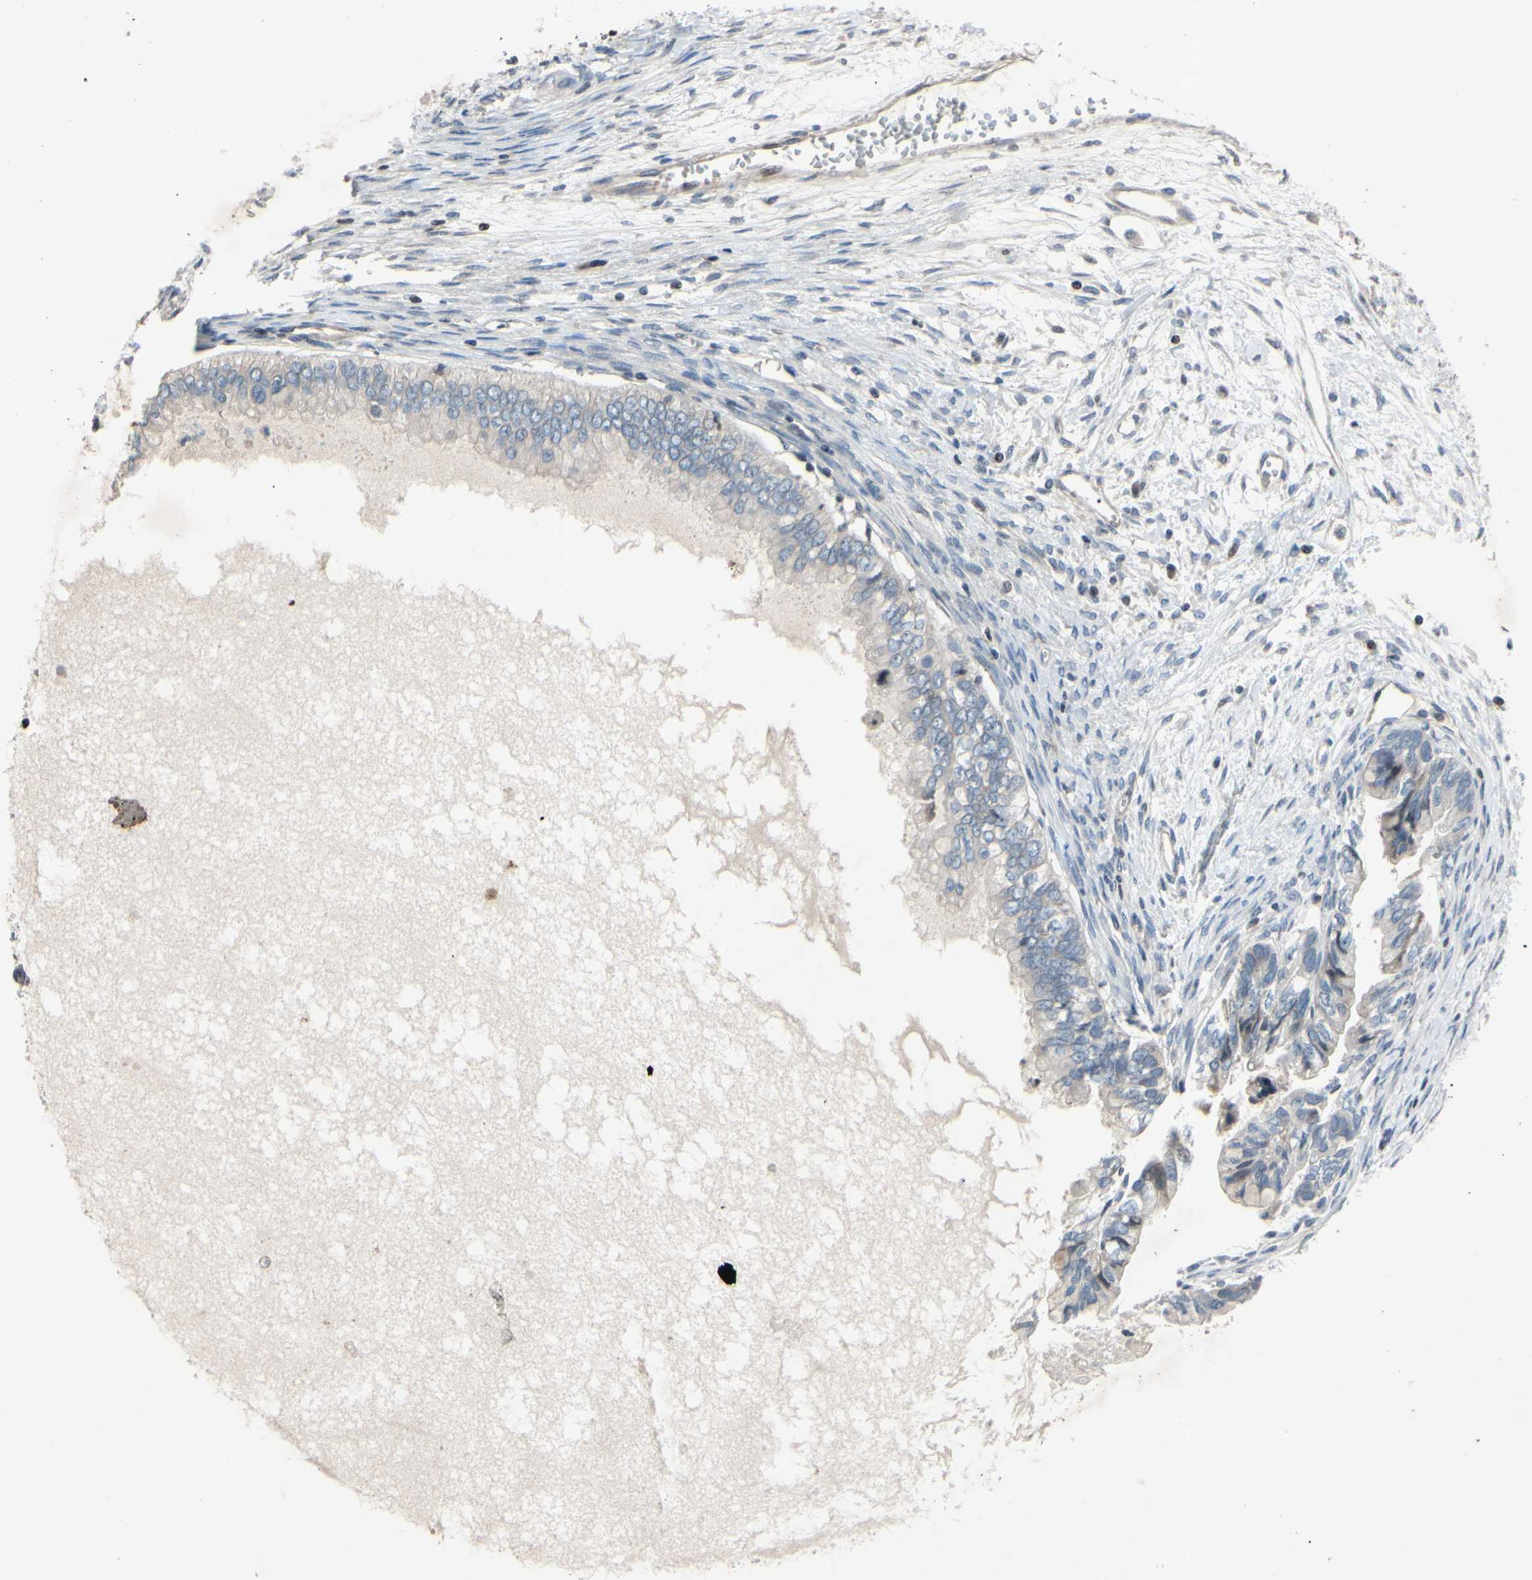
{"staining": {"intensity": "moderate", "quantity": "<25%", "location": "nuclear"}, "tissue": "ovarian cancer", "cell_type": "Tumor cells", "image_type": "cancer", "snomed": [{"axis": "morphology", "description": "Cystadenocarcinoma, mucinous, NOS"}, {"axis": "topography", "description": "Ovary"}], "caption": "High-magnification brightfield microscopy of ovarian cancer (mucinous cystadenocarcinoma) stained with DAB (brown) and counterstained with hematoxylin (blue). tumor cells exhibit moderate nuclear expression is seen in approximately<25% of cells.", "gene": "ARG1", "patient": {"sex": "female", "age": 80}}